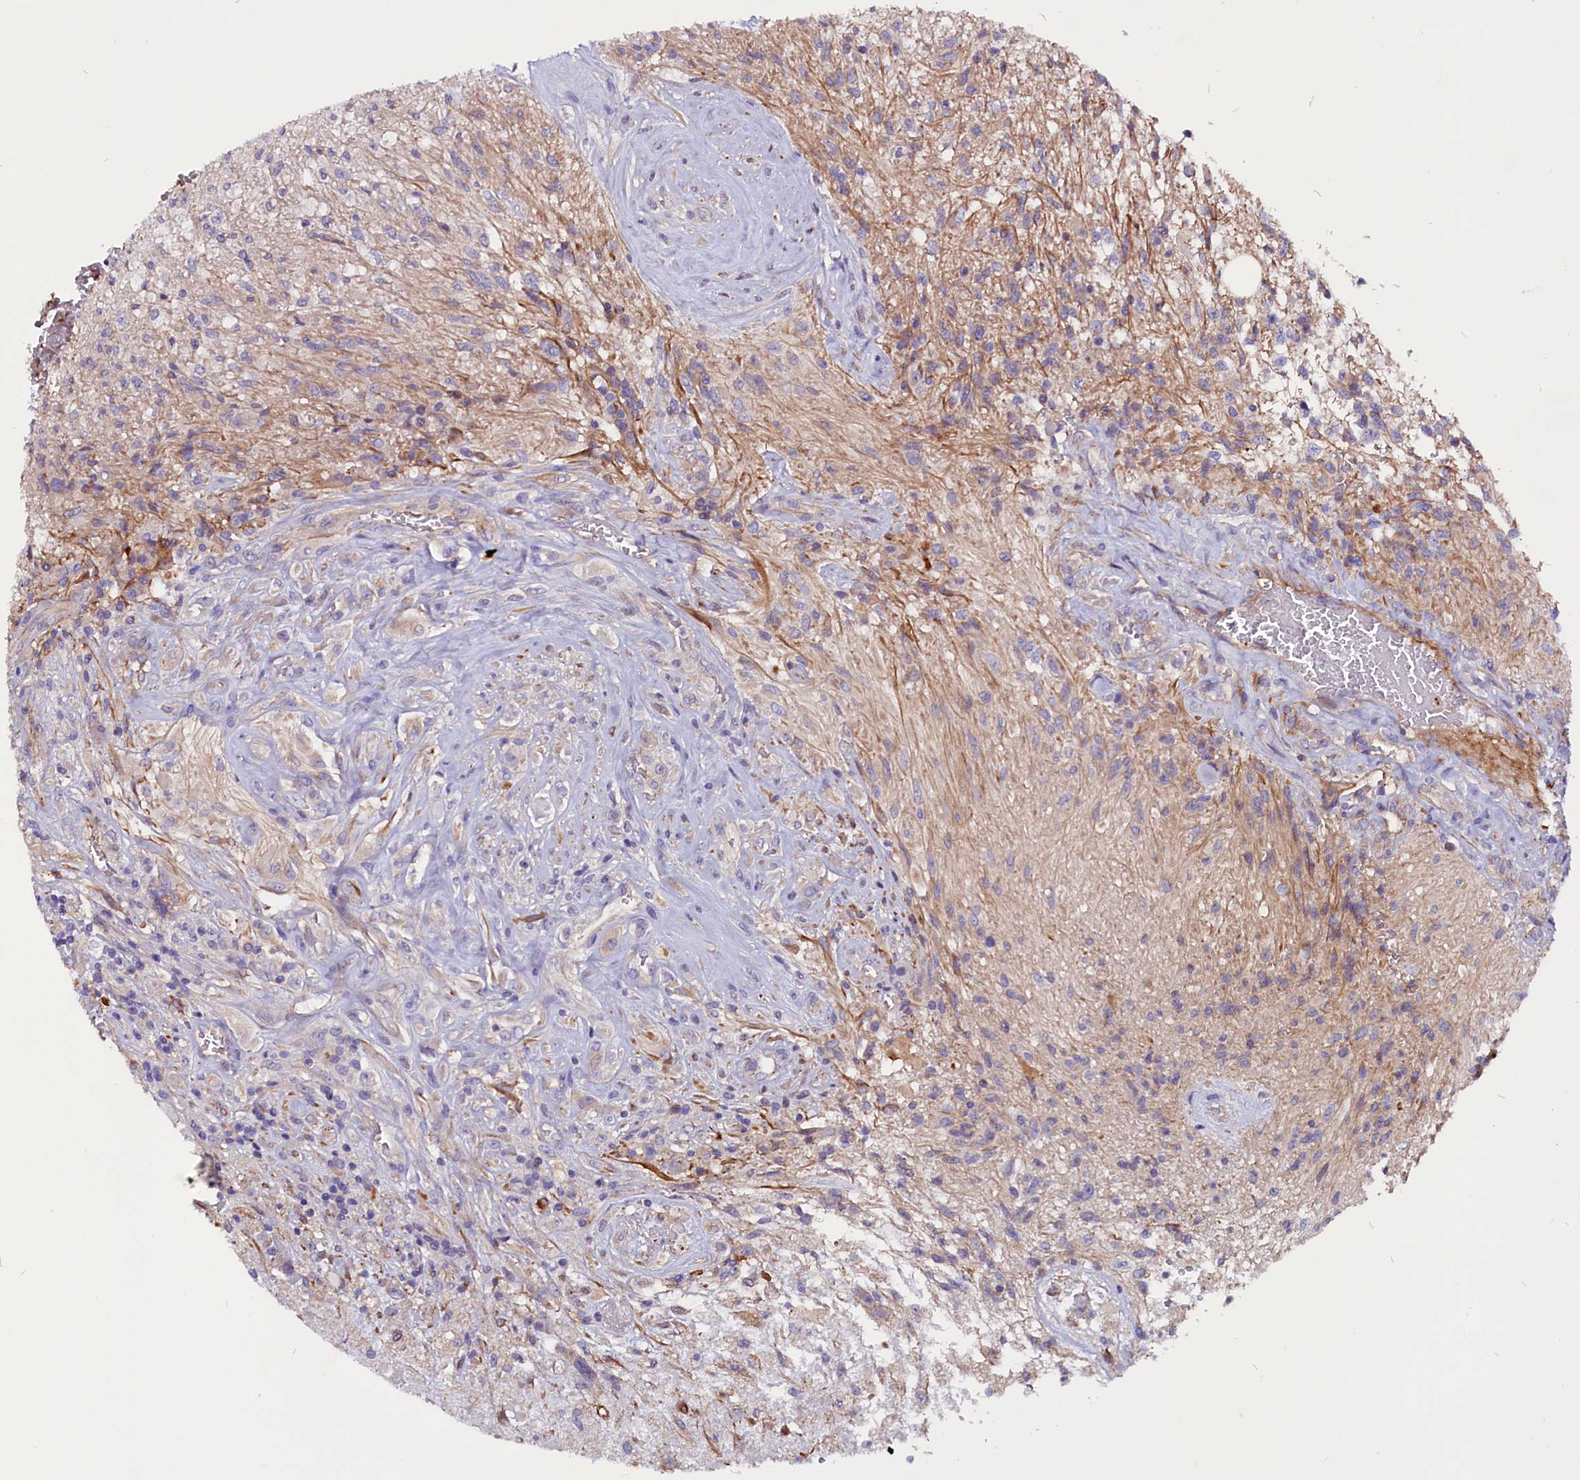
{"staining": {"intensity": "negative", "quantity": "none", "location": "none"}, "tissue": "glioma", "cell_type": "Tumor cells", "image_type": "cancer", "snomed": [{"axis": "morphology", "description": "Glioma, malignant, High grade"}, {"axis": "topography", "description": "Brain"}], "caption": "Glioma was stained to show a protein in brown. There is no significant positivity in tumor cells. Brightfield microscopy of immunohistochemistry stained with DAB (brown) and hematoxylin (blue), captured at high magnification.", "gene": "ZNF749", "patient": {"sex": "male", "age": 56}}